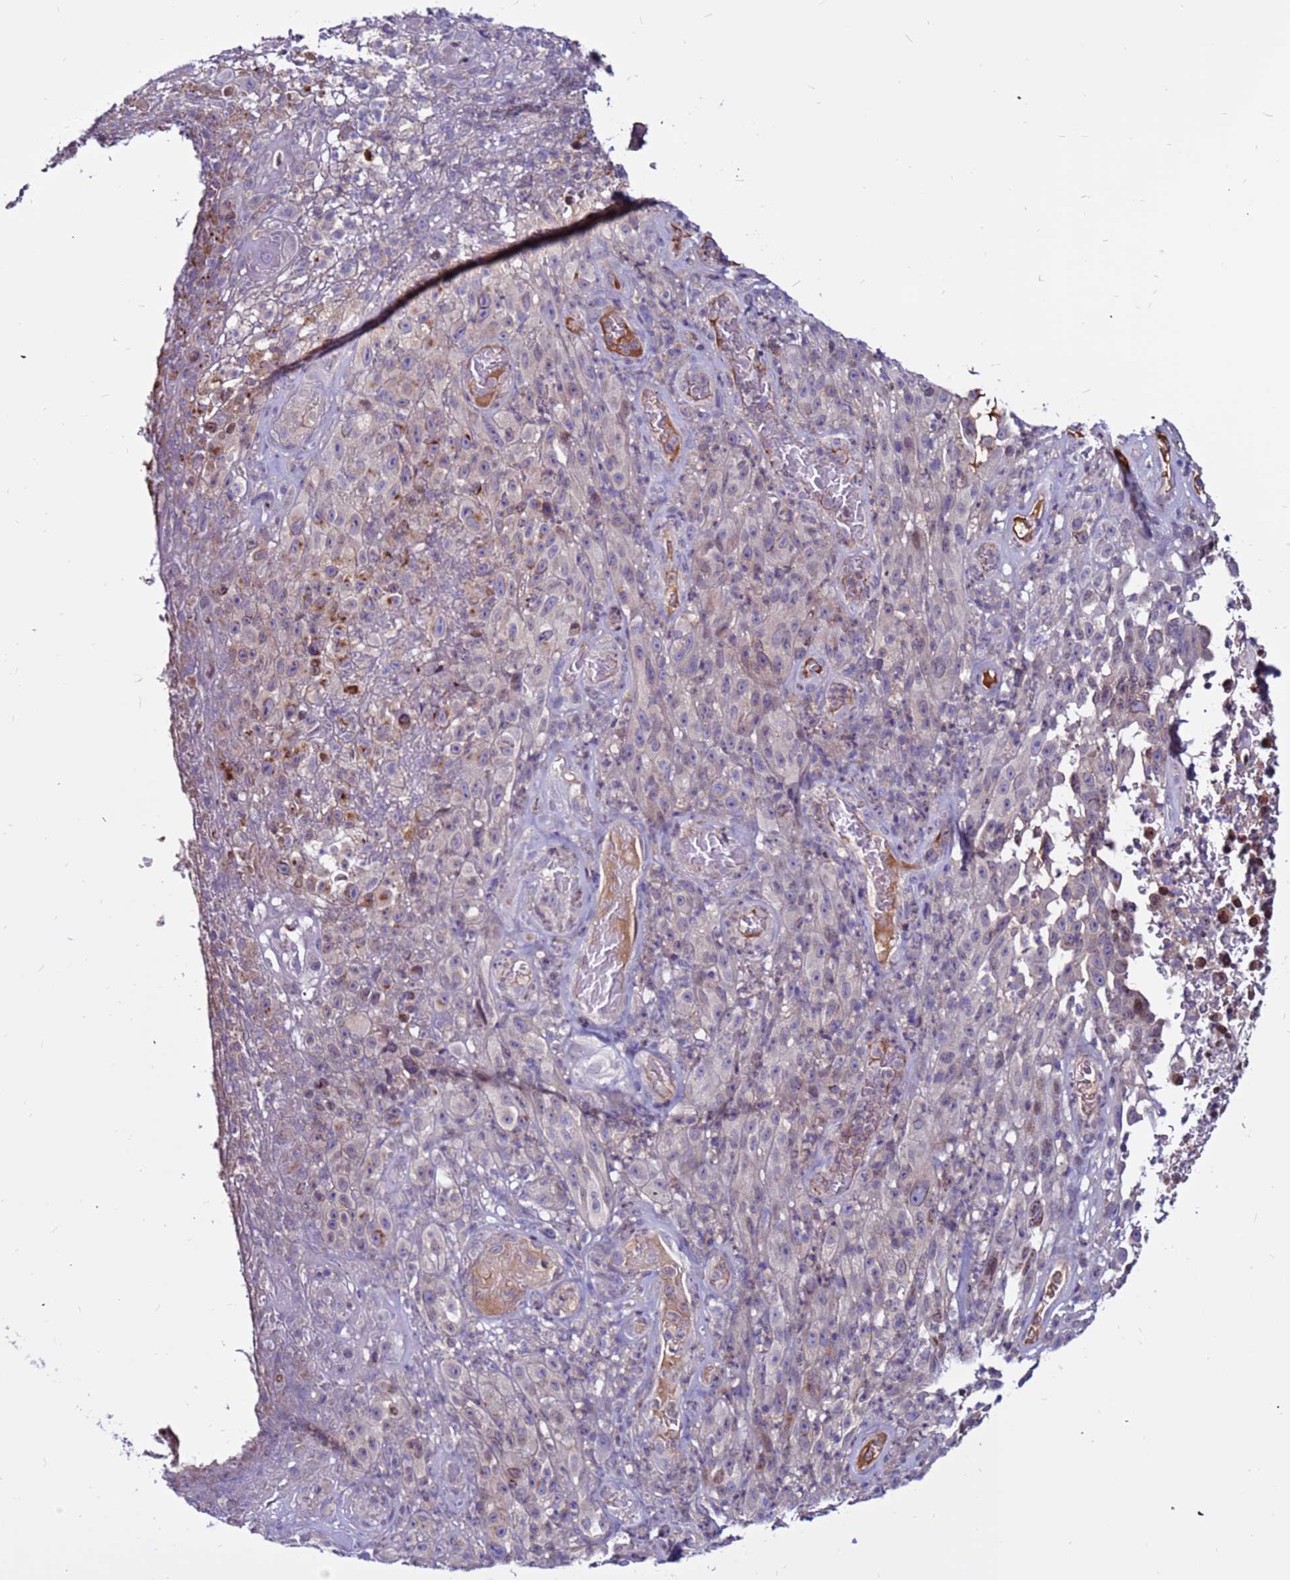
{"staining": {"intensity": "negative", "quantity": "none", "location": "none"}, "tissue": "melanoma", "cell_type": "Tumor cells", "image_type": "cancer", "snomed": [{"axis": "morphology", "description": "Malignant melanoma, NOS"}, {"axis": "topography", "description": "Skin"}], "caption": "The image reveals no significant expression in tumor cells of melanoma. (Stains: DAB immunohistochemistry with hematoxylin counter stain, Microscopy: brightfield microscopy at high magnification).", "gene": "CCDC71", "patient": {"sex": "female", "age": 82}}